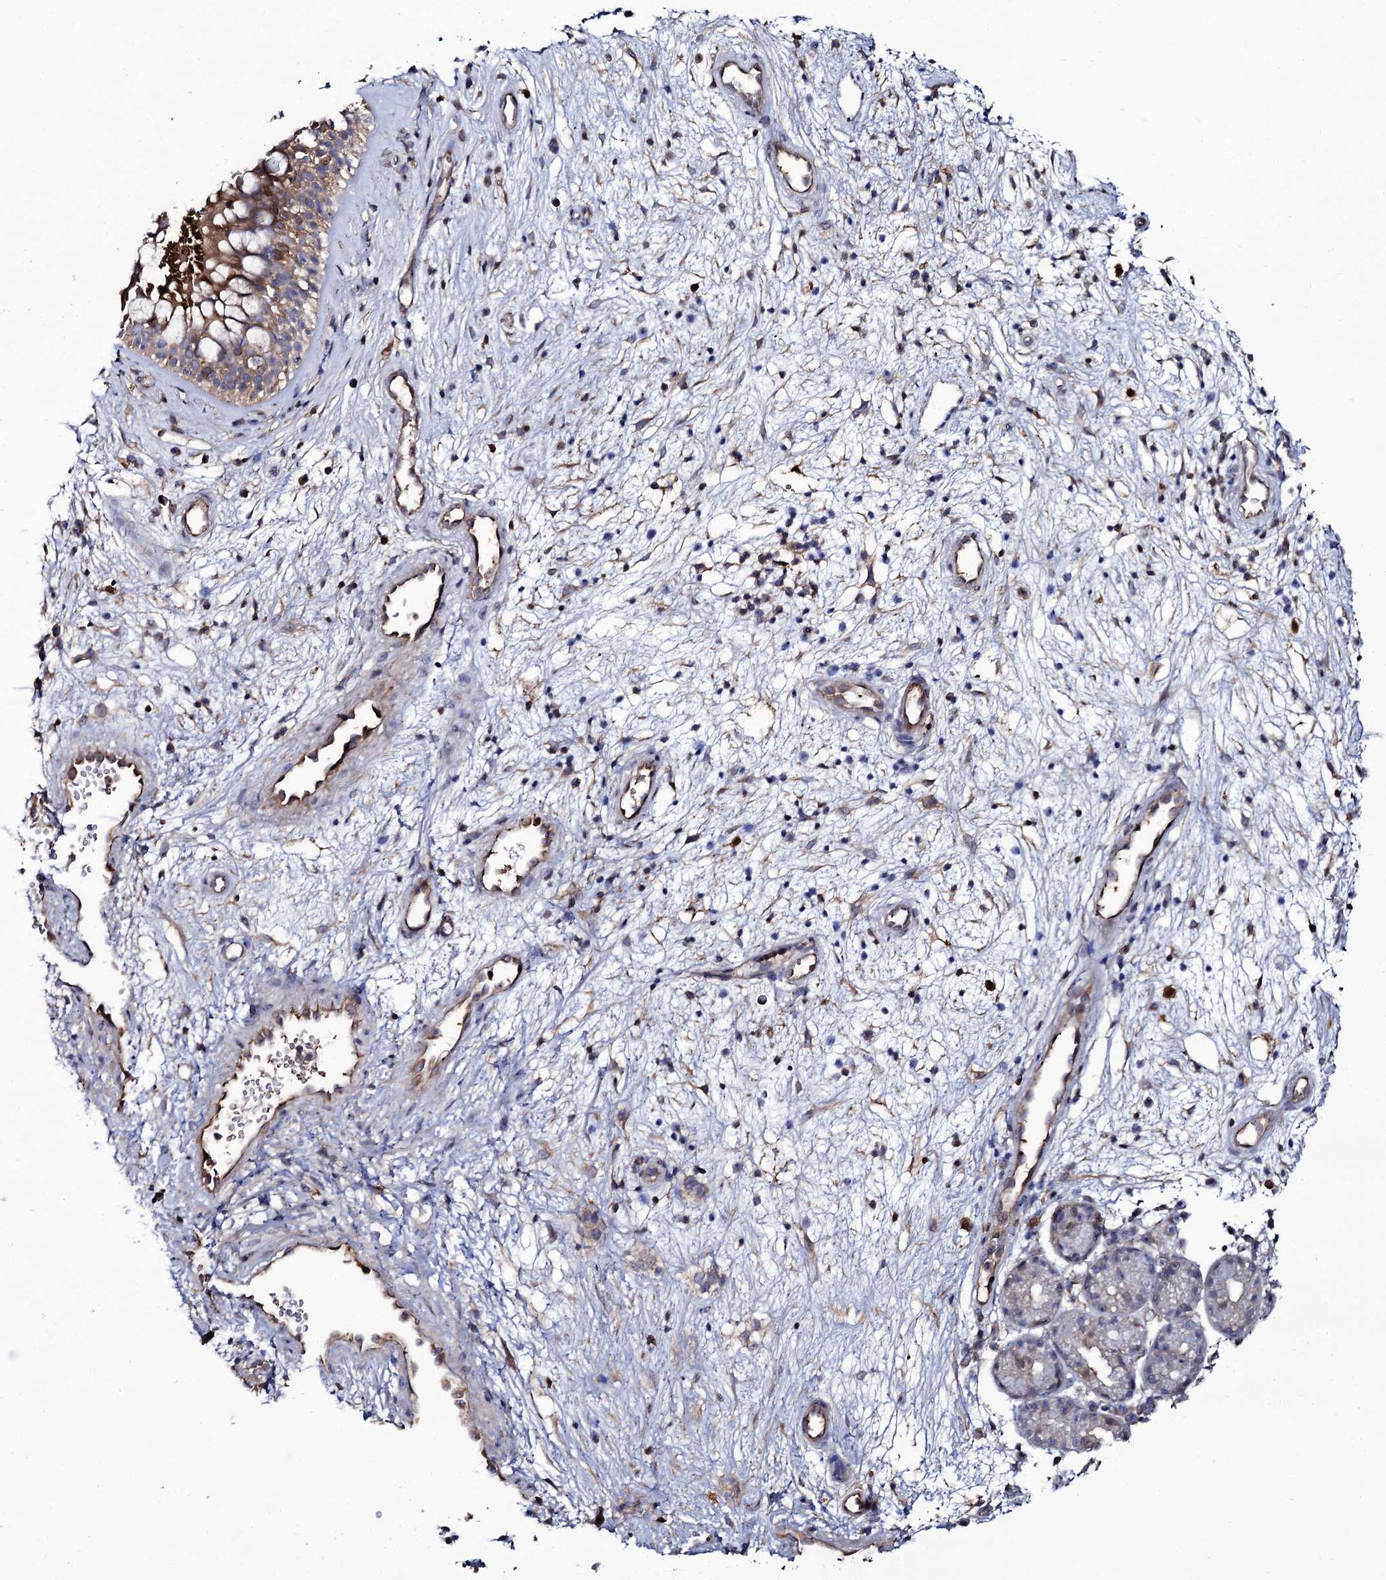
{"staining": {"intensity": "strong", "quantity": ">75%", "location": "cytoplasmic/membranous"}, "tissue": "nasopharynx", "cell_type": "Respiratory epithelial cells", "image_type": "normal", "snomed": [{"axis": "morphology", "description": "Normal tissue, NOS"}, {"axis": "topography", "description": "Nasopharynx"}], "caption": "Benign nasopharynx exhibits strong cytoplasmic/membranous positivity in approximately >75% of respiratory epithelial cells, visualized by immunohistochemistry. (DAB IHC, brown staining for protein, blue staining for nuclei).", "gene": "TTC23", "patient": {"sex": "male", "age": 32}}